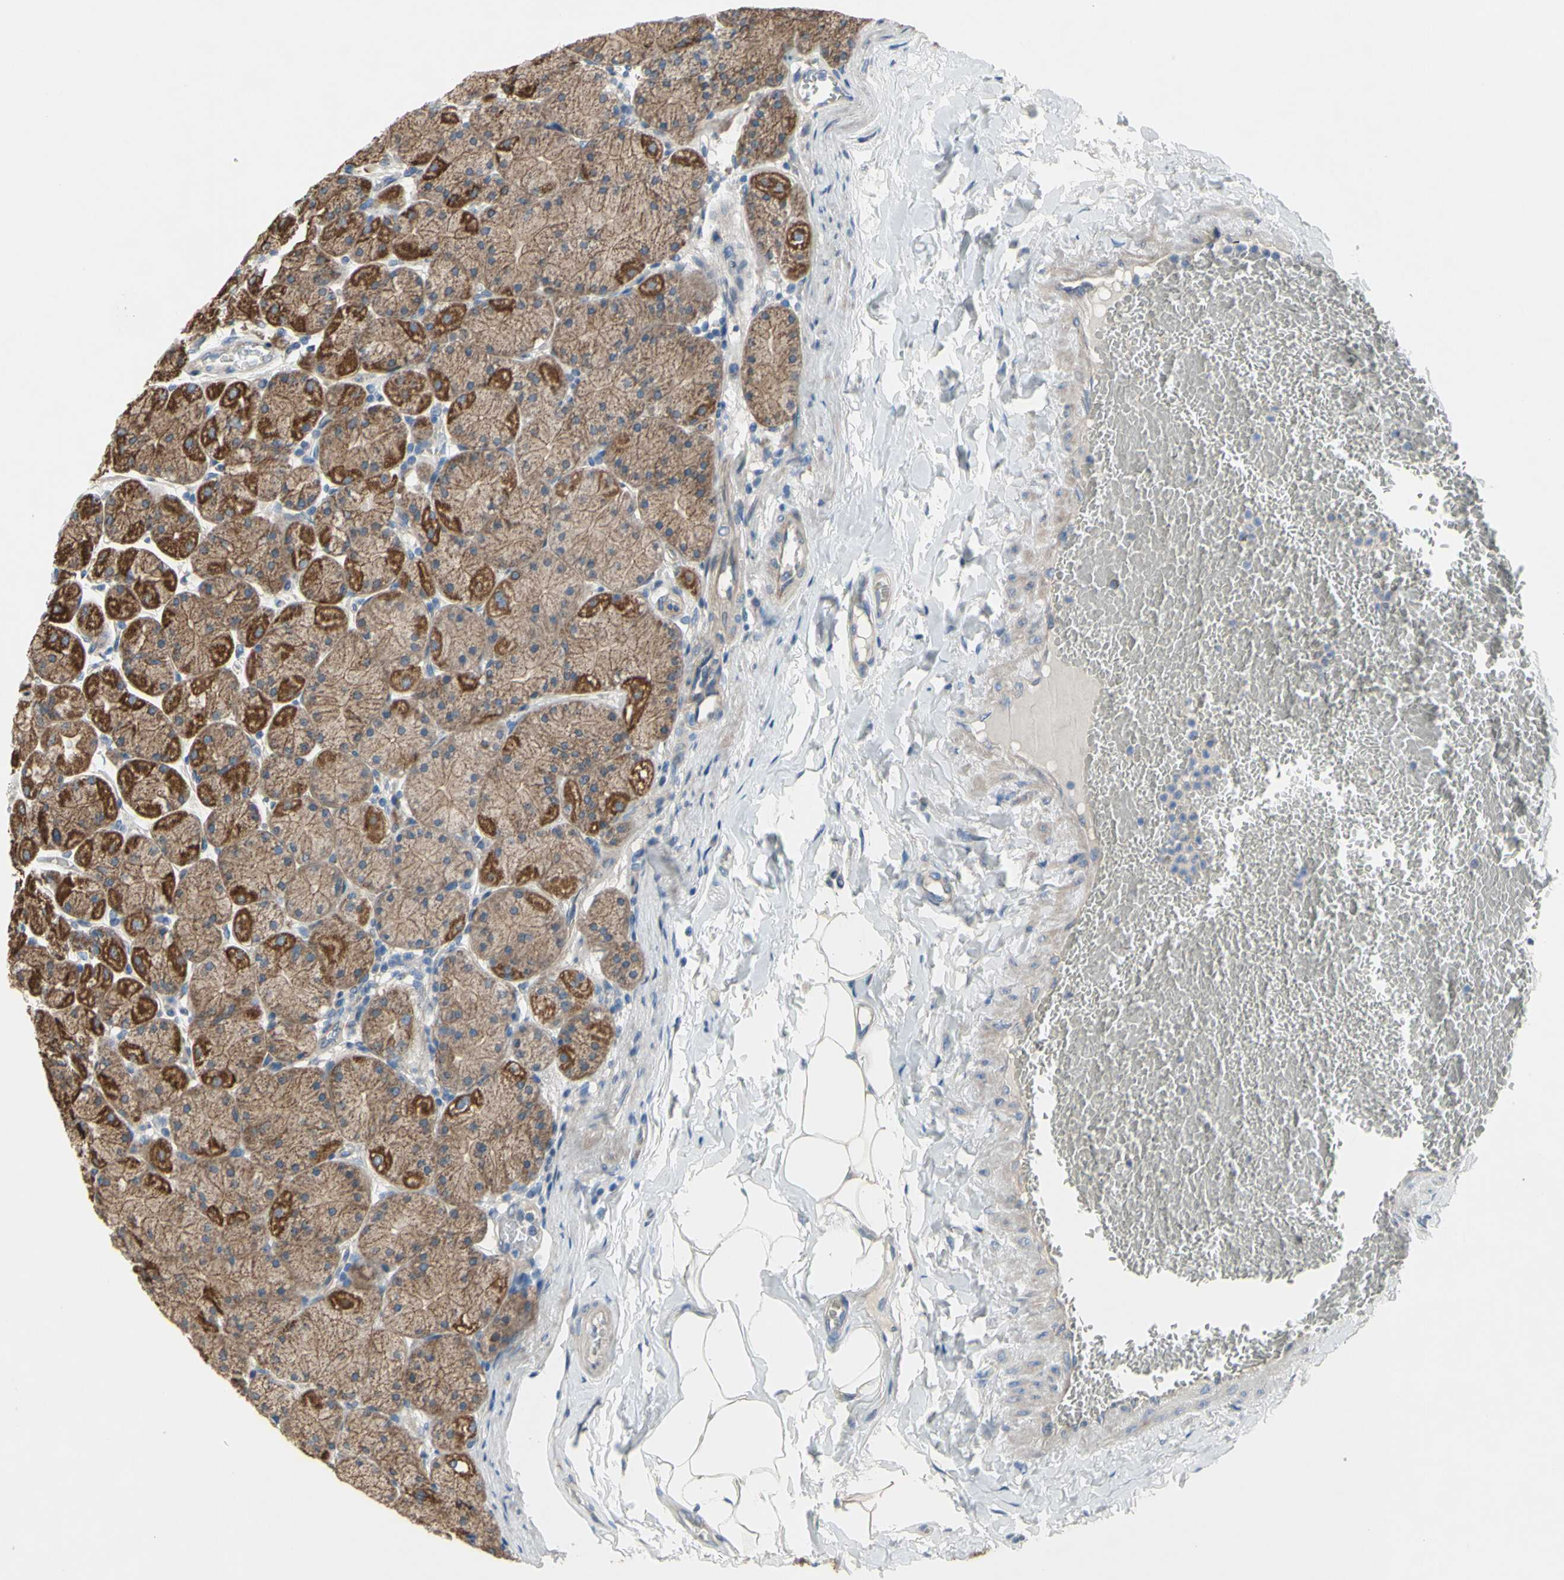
{"staining": {"intensity": "strong", "quantity": ">75%", "location": "cytoplasmic/membranous"}, "tissue": "stomach", "cell_type": "Glandular cells", "image_type": "normal", "snomed": [{"axis": "morphology", "description": "Normal tissue, NOS"}, {"axis": "topography", "description": "Stomach, upper"}], "caption": "Immunohistochemistry micrograph of unremarkable stomach: human stomach stained using IHC reveals high levels of strong protein expression localized specifically in the cytoplasmic/membranous of glandular cells, appearing as a cytoplasmic/membranous brown color.", "gene": "GRAMD2B", "patient": {"sex": "female", "age": 56}}